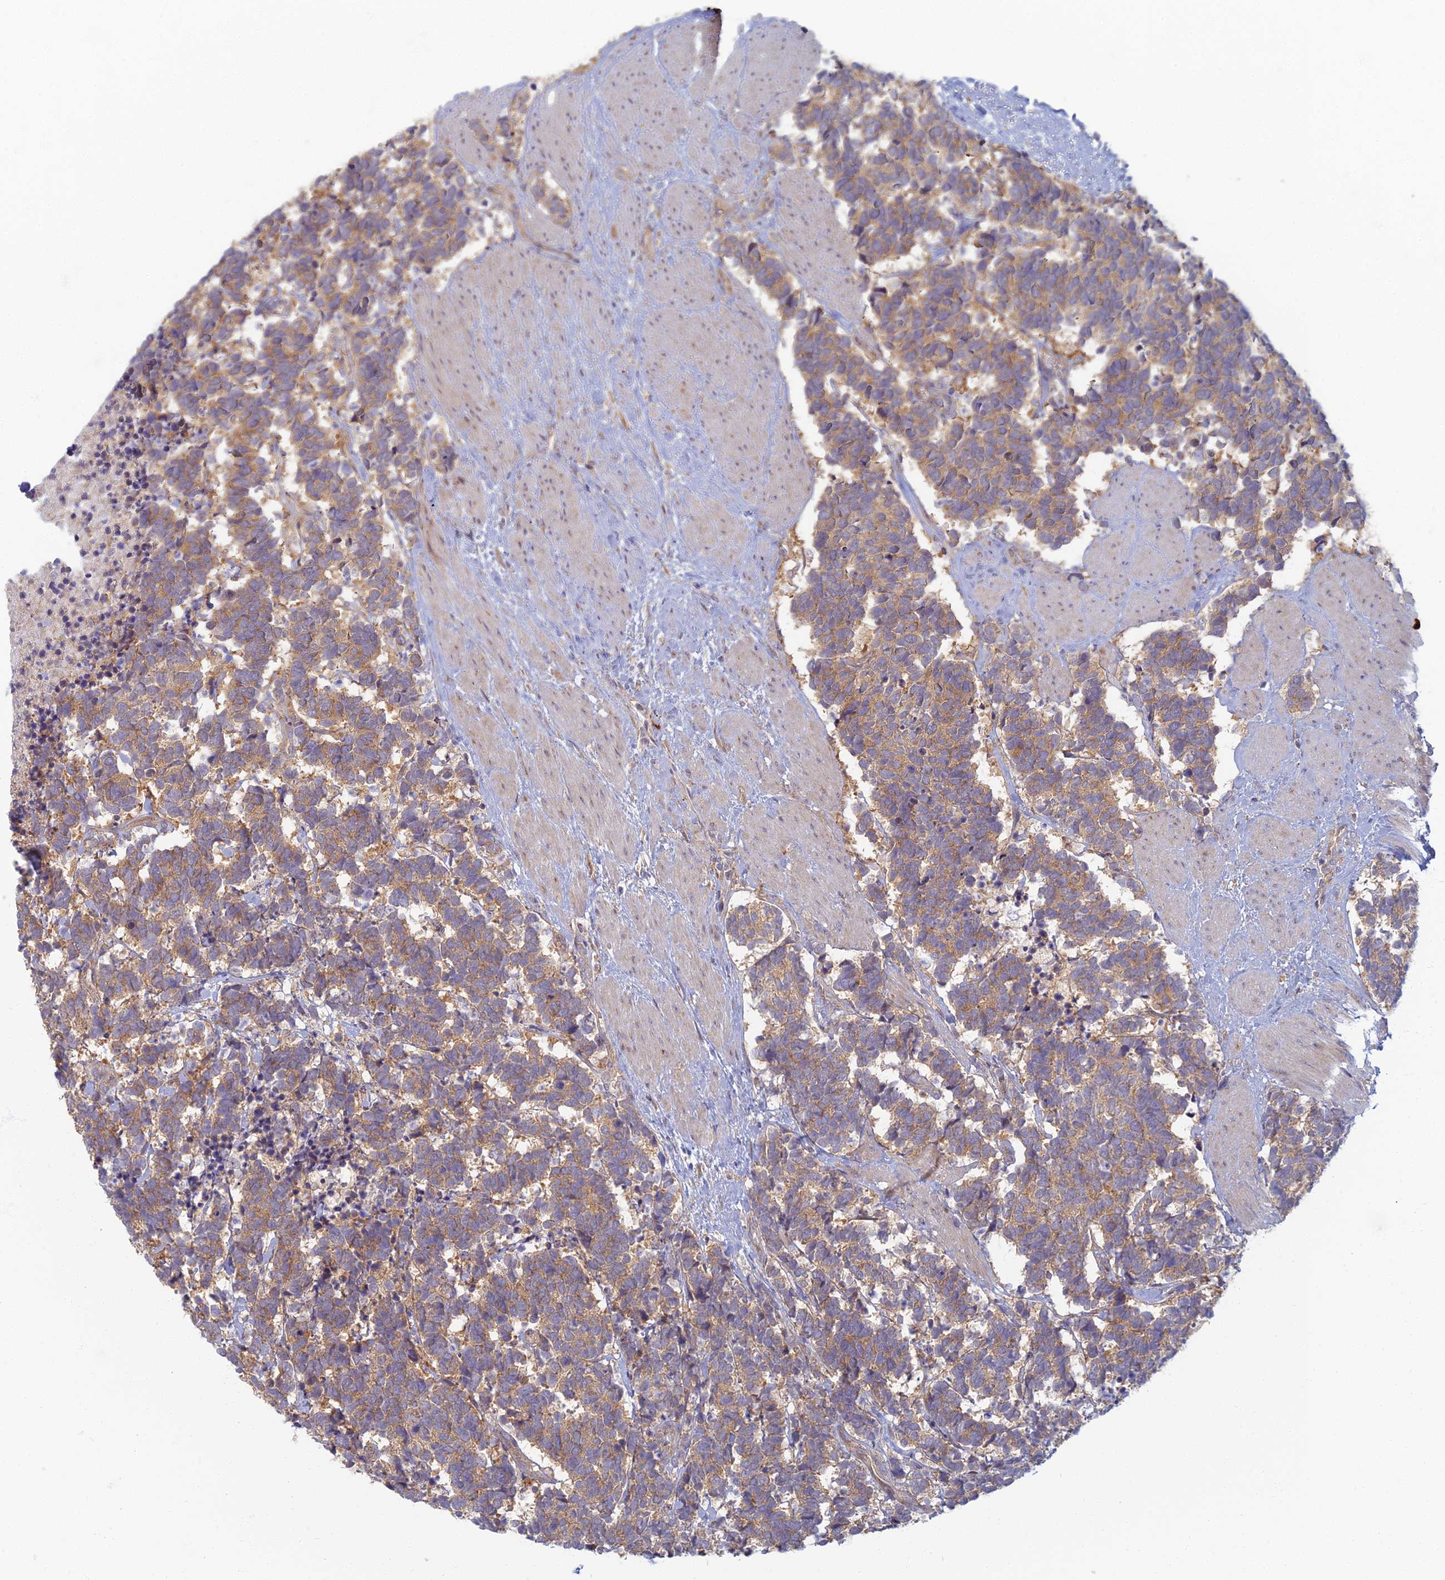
{"staining": {"intensity": "moderate", "quantity": ">75%", "location": "cytoplasmic/membranous"}, "tissue": "carcinoid", "cell_type": "Tumor cells", "image_type": "cancer", "snomed": [{"axis": "morphology", "description": "Carcinoma, NOS"}, {"axis": "morphology", "description": "Carcinoid, malignant, NOS"}, {"axis": "topography", "description": "Prostate"}], "caption": "Immunohistochemical staining of human malignant carcinoid exhibits moderate cytoplasmic/membranous protein positivity in approximately >75% of tumor cells.", "gene": "PROX2", "patient": {"sex": "male", "age": 57}}